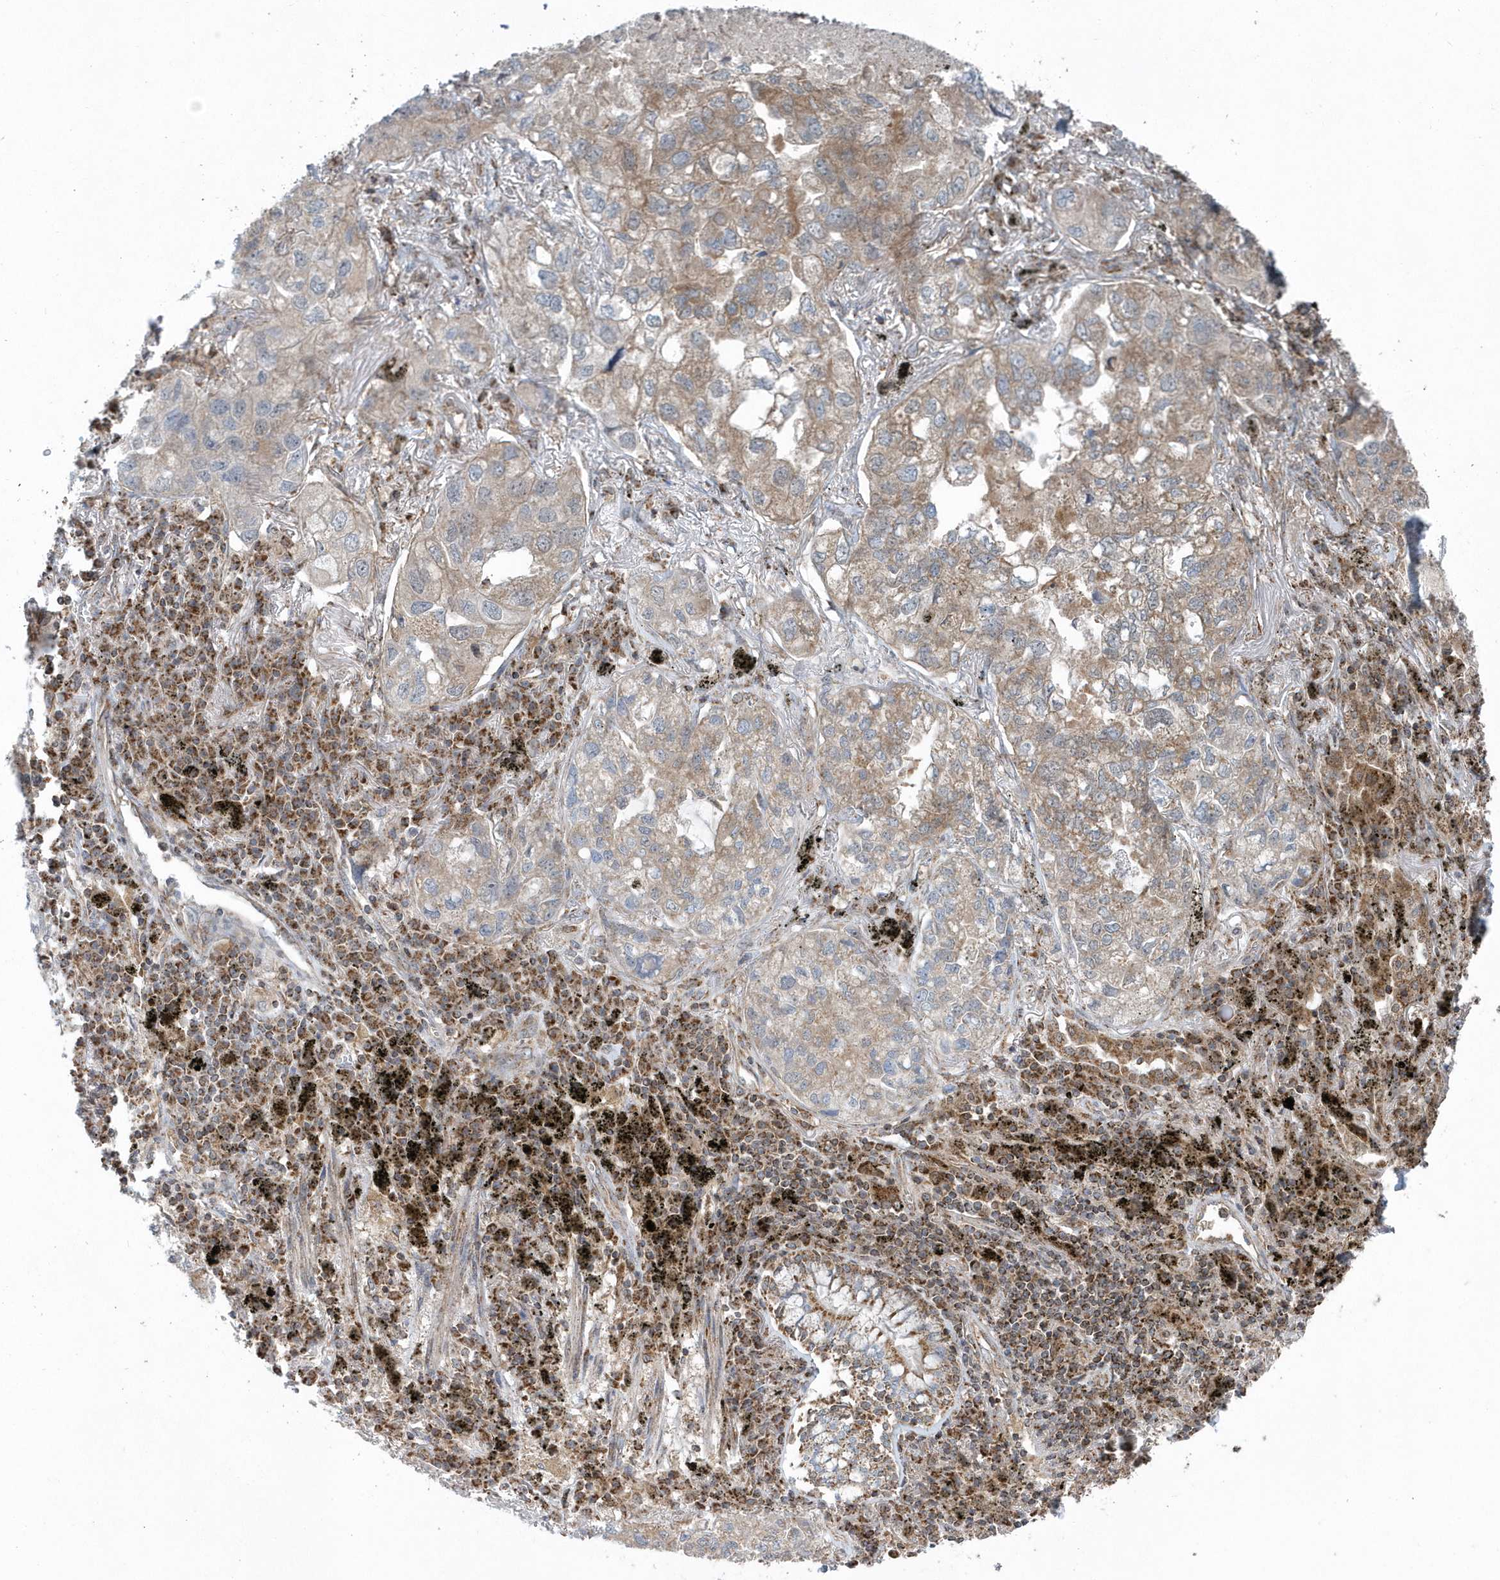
{"staining": {"intensity": "weak", "quantity": "25%-75%", "location": "cytoplasmic/membranous"}, "tissue": "lung cancer", "cell_type": "Tumor cells", "image_type": "cancer", "snomed": [{"axis": "morphology", "description": "Adenocarcinoma, NOS"}, {"axis": "topography", "description": "Lung"}], "caption": "About 25%-75% of tumor cells in human lung cancer (adenocarcinoma) demonstrate weak cytoplasmic/membranous protein staining as visualized by brown immunohistochemical staining.", "gene": "PPP1R7", "patient": {"sex": "male", "age": 65}}